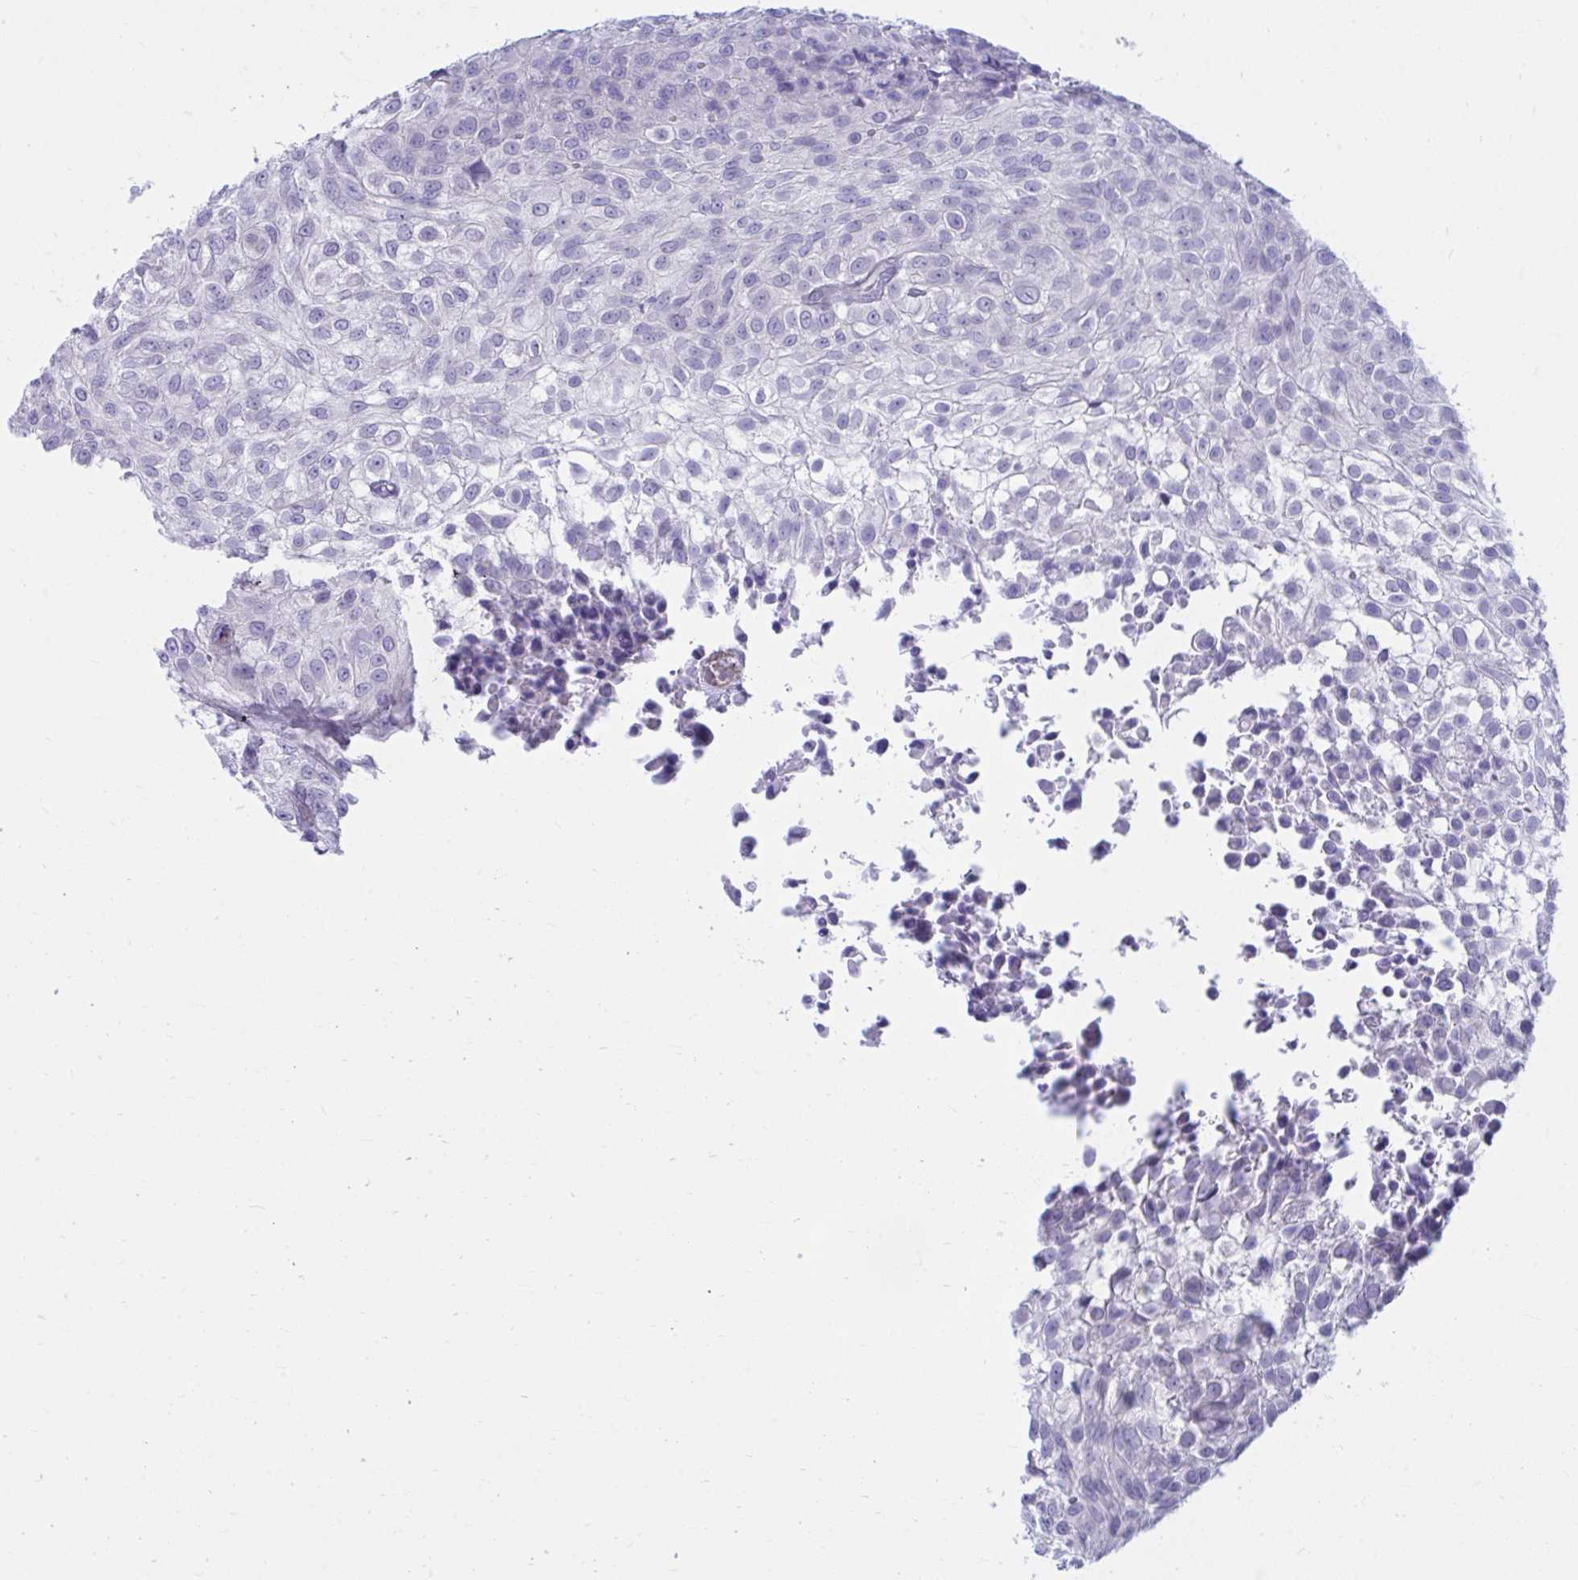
{"staining": {"intensity": "negative", "quantity": "none", "location": "none"}, "tissue": "urothelial cancer", "cell_type": "Tumor cells", "image_type": "cancer", "snomed": [{"axis": "morphology", "description": "Urothelial carcinoma, High grade"}, {"axis": "topography", "description": "Urinary bladder"}], "caption": "Immunohistochemical staining of urothelial carcinoma (high-grade) reveals no significant positivity in tumor cells.", "gene": "SHISA8", "patient": {"sex": "male", "age": 56}}